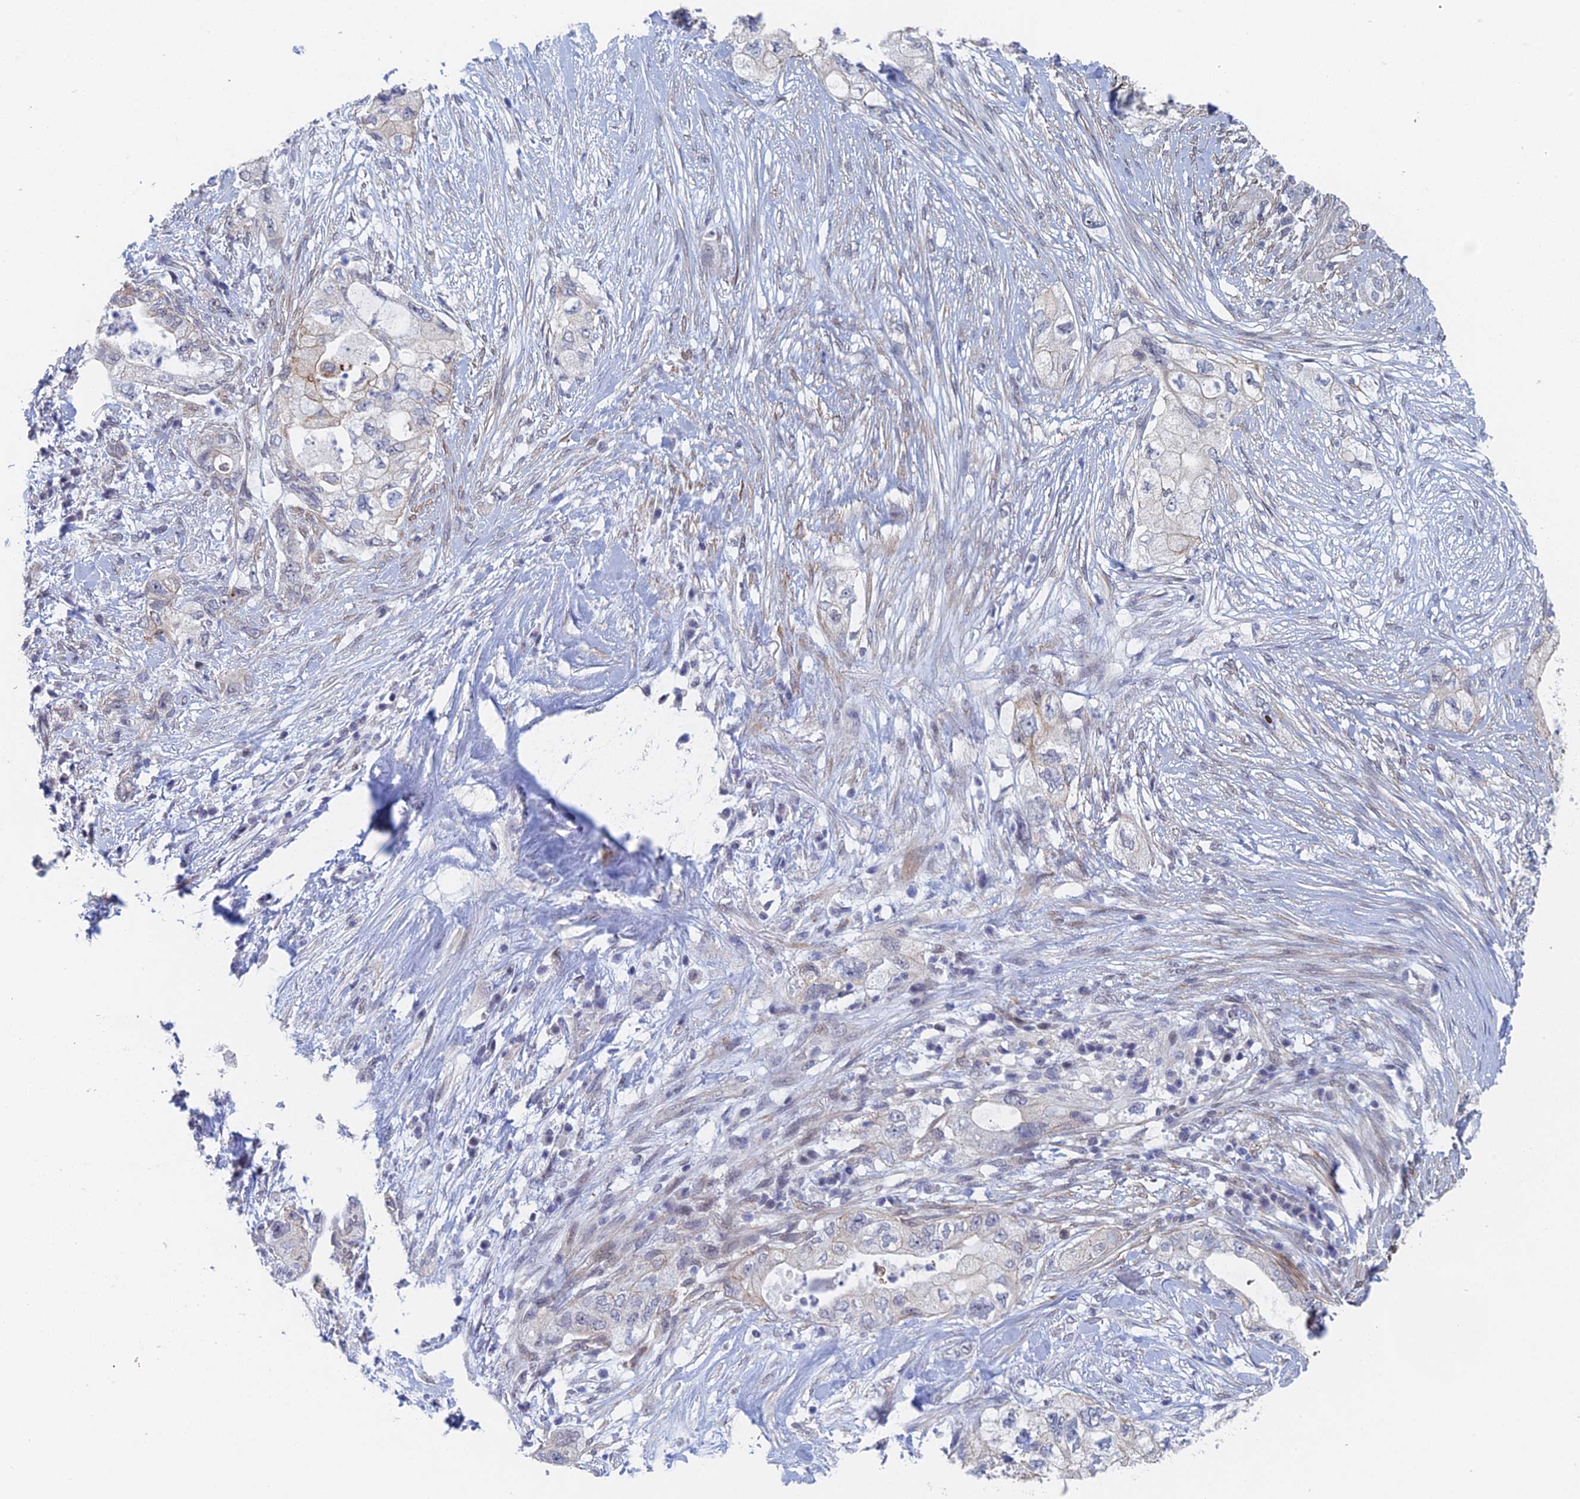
{"staining": {"intensity": "moderate", "quantity": "<25%", "location": "cytoplasmic/membranous,nuclear"}, "tissue": "pancreatic cancer", "cell_type": "Tumor cells", "image_type": "cancer", "snomed": [{"axis": "morphology", "description": "Adenocarcinoma, NOS"}, {"axis": "topography", "description": "Pancreas"}], "caption": "Tumor cells demonstrate low levels of moderate cytoplasmic/membranous and nuclear staining in approximately <25% of cells in human pancreatic cancer. The protein is stained brown, and the nuclei are stained in blue (DAB (3,3'-diaminobenzidine) IHC with brightfield microscopy, high magnification).", "gene": "GMNC", "patient": {"sex": "female", "age": 73}}